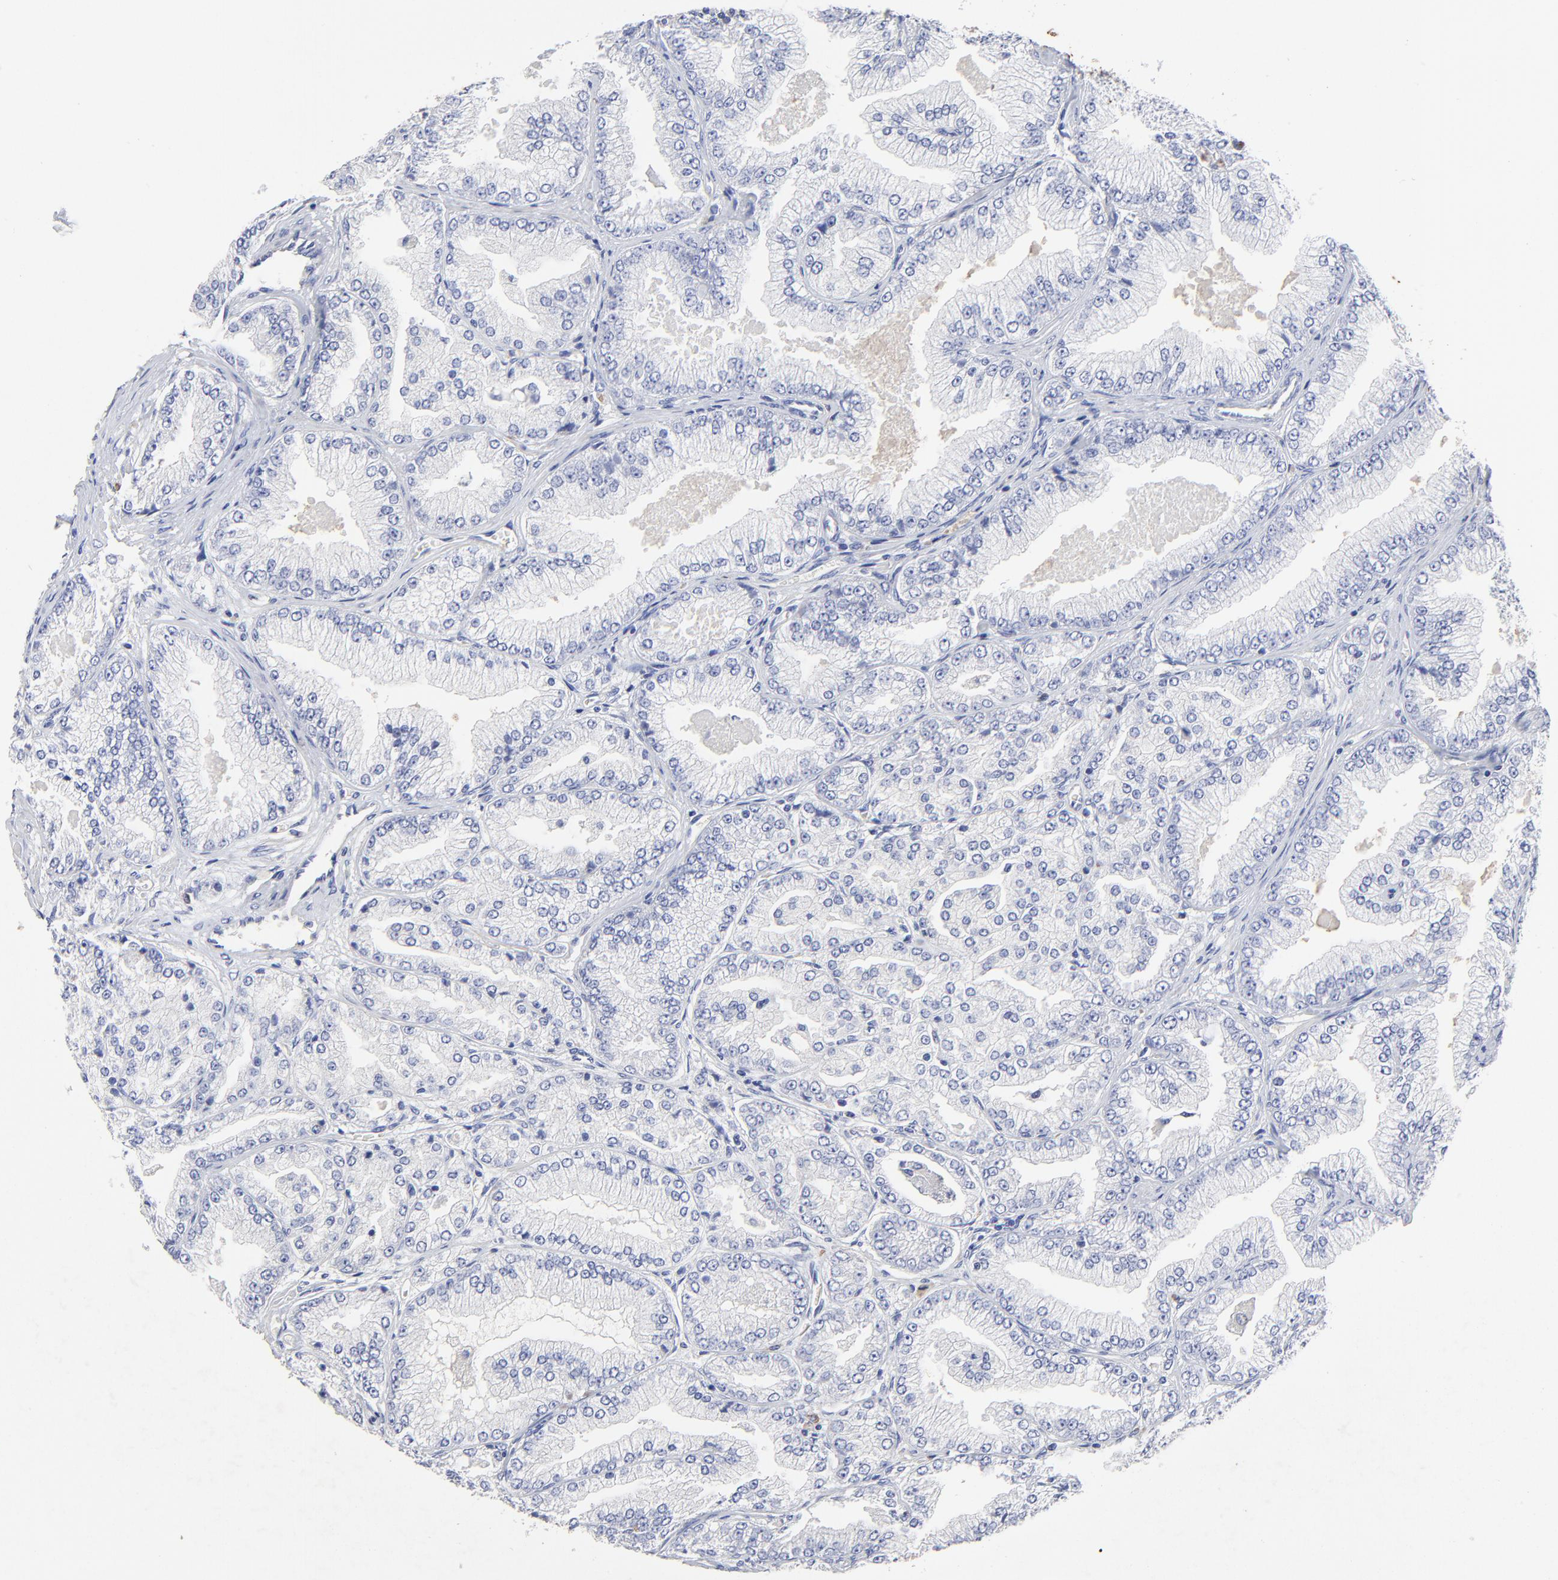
{"staining": {"intensity": "negative", "quantity": "none", "location": "none"}, "tissue": "prostate cancer", "cell_type": "Tumor cells", "image_type": "cancer", "snomed": [{"axis": "morphology", "description": "Adenocarcinoma, High grade"}, {"axis": "topography", "description": "Prostate"}], "caption": "An image of prostate high-grade adenocarcinoma stained for a protein displays no brown staining in tumor cells.", "gene": "SULF2", "patient": {"sex": "male", "age": 61}}